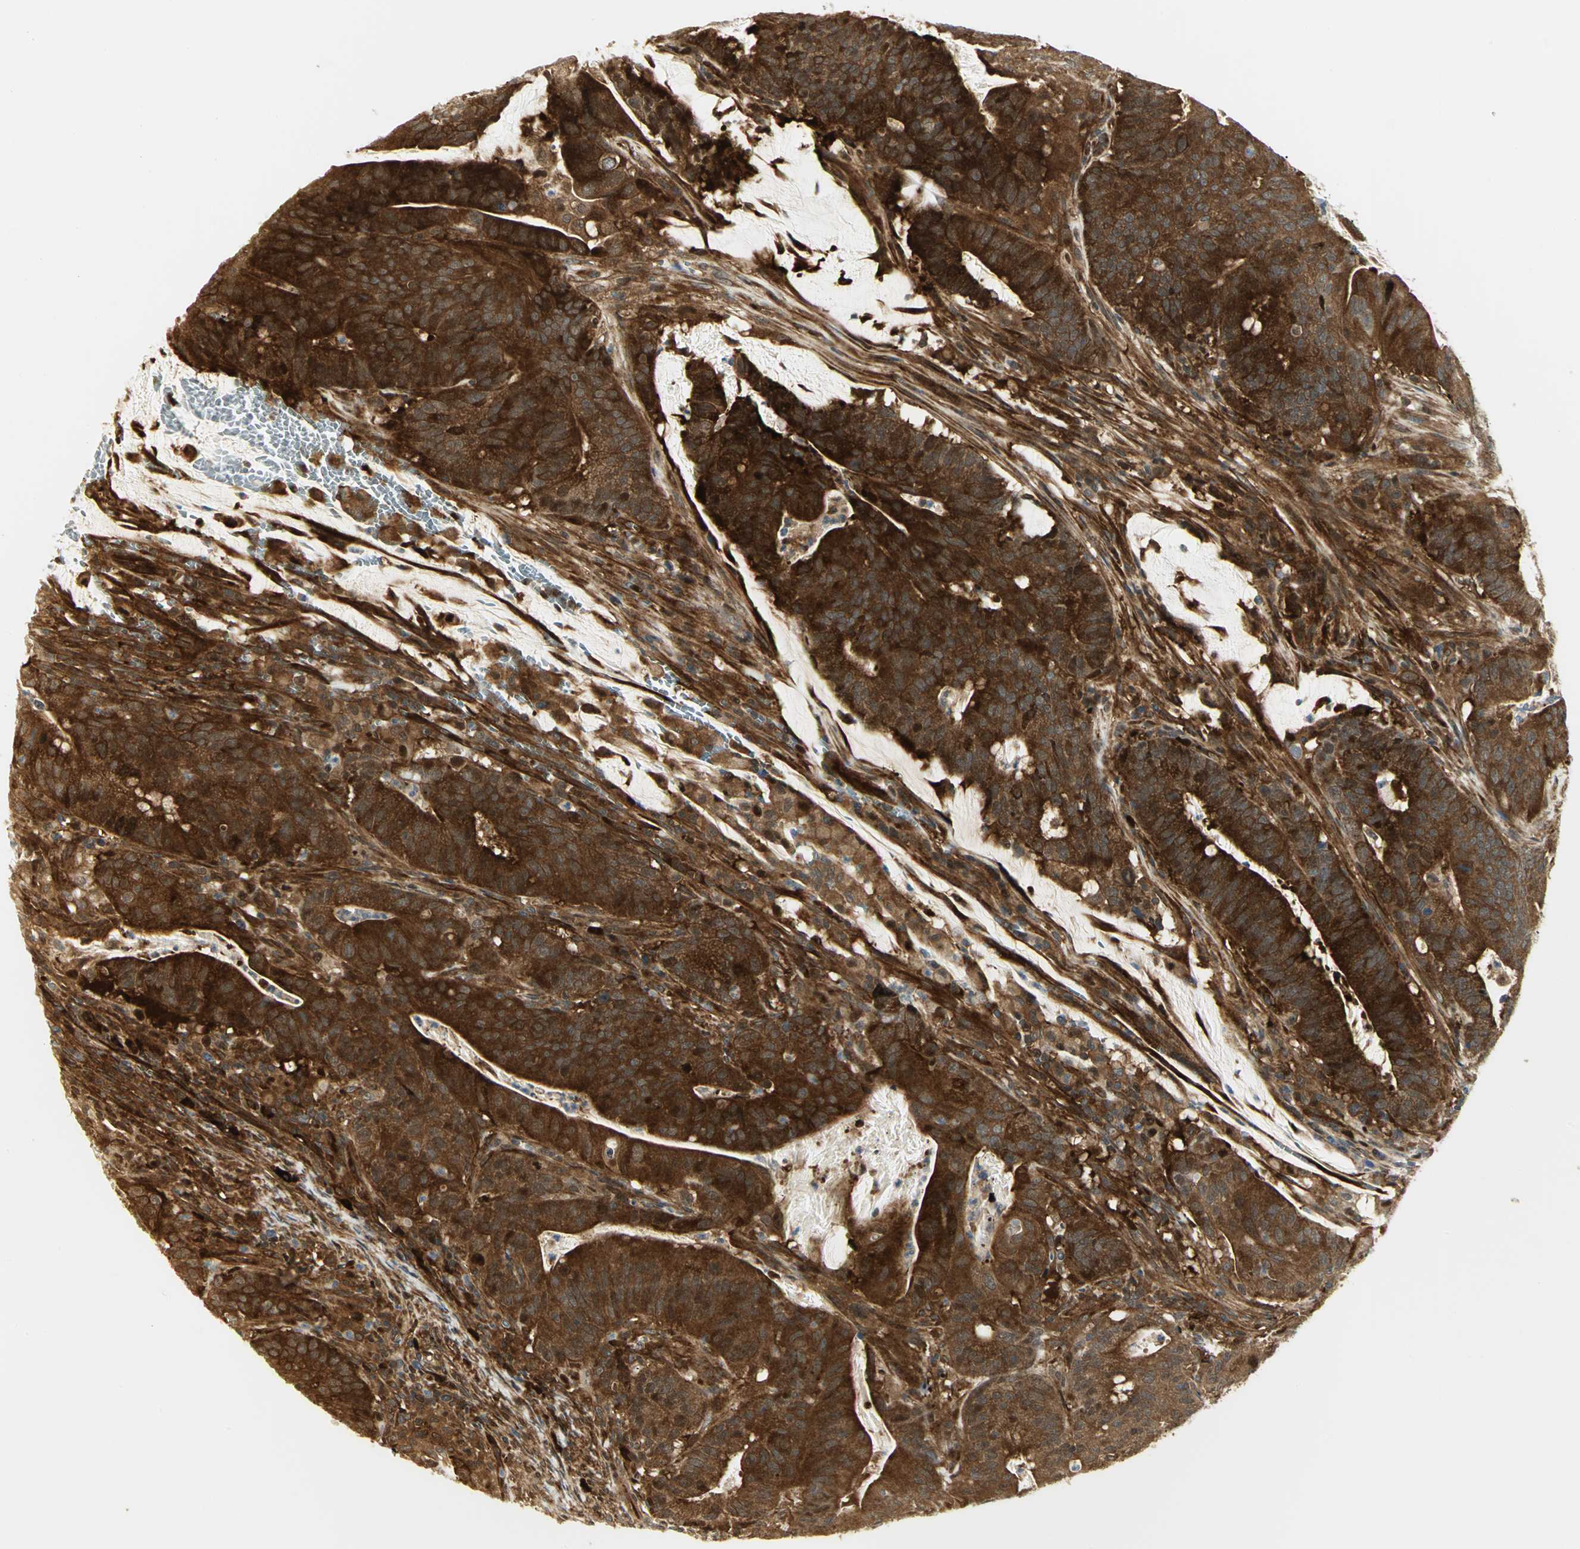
{"staining": {"intensity": "strong", "quantity": ">75%", "location": "cytoplasmic/membranous"}, "tissue": "colorectal cancer", "cell_type": "Tumor cells", "image_type": "cancer", "snomed": [{"axis": "morphology", "description": "Adenocarcinoma, NOS"}, {"axis": "topography", "description": "Colon"}], "caption": "Immunohistochemistry of human colorectal adenocarcinoma demonstrates high levels of strong cytoplasmic/membranous positivity in about >75% of tumor cells.", "gene": "EEA1", "patient": {"sex": "male", "age": 45}}